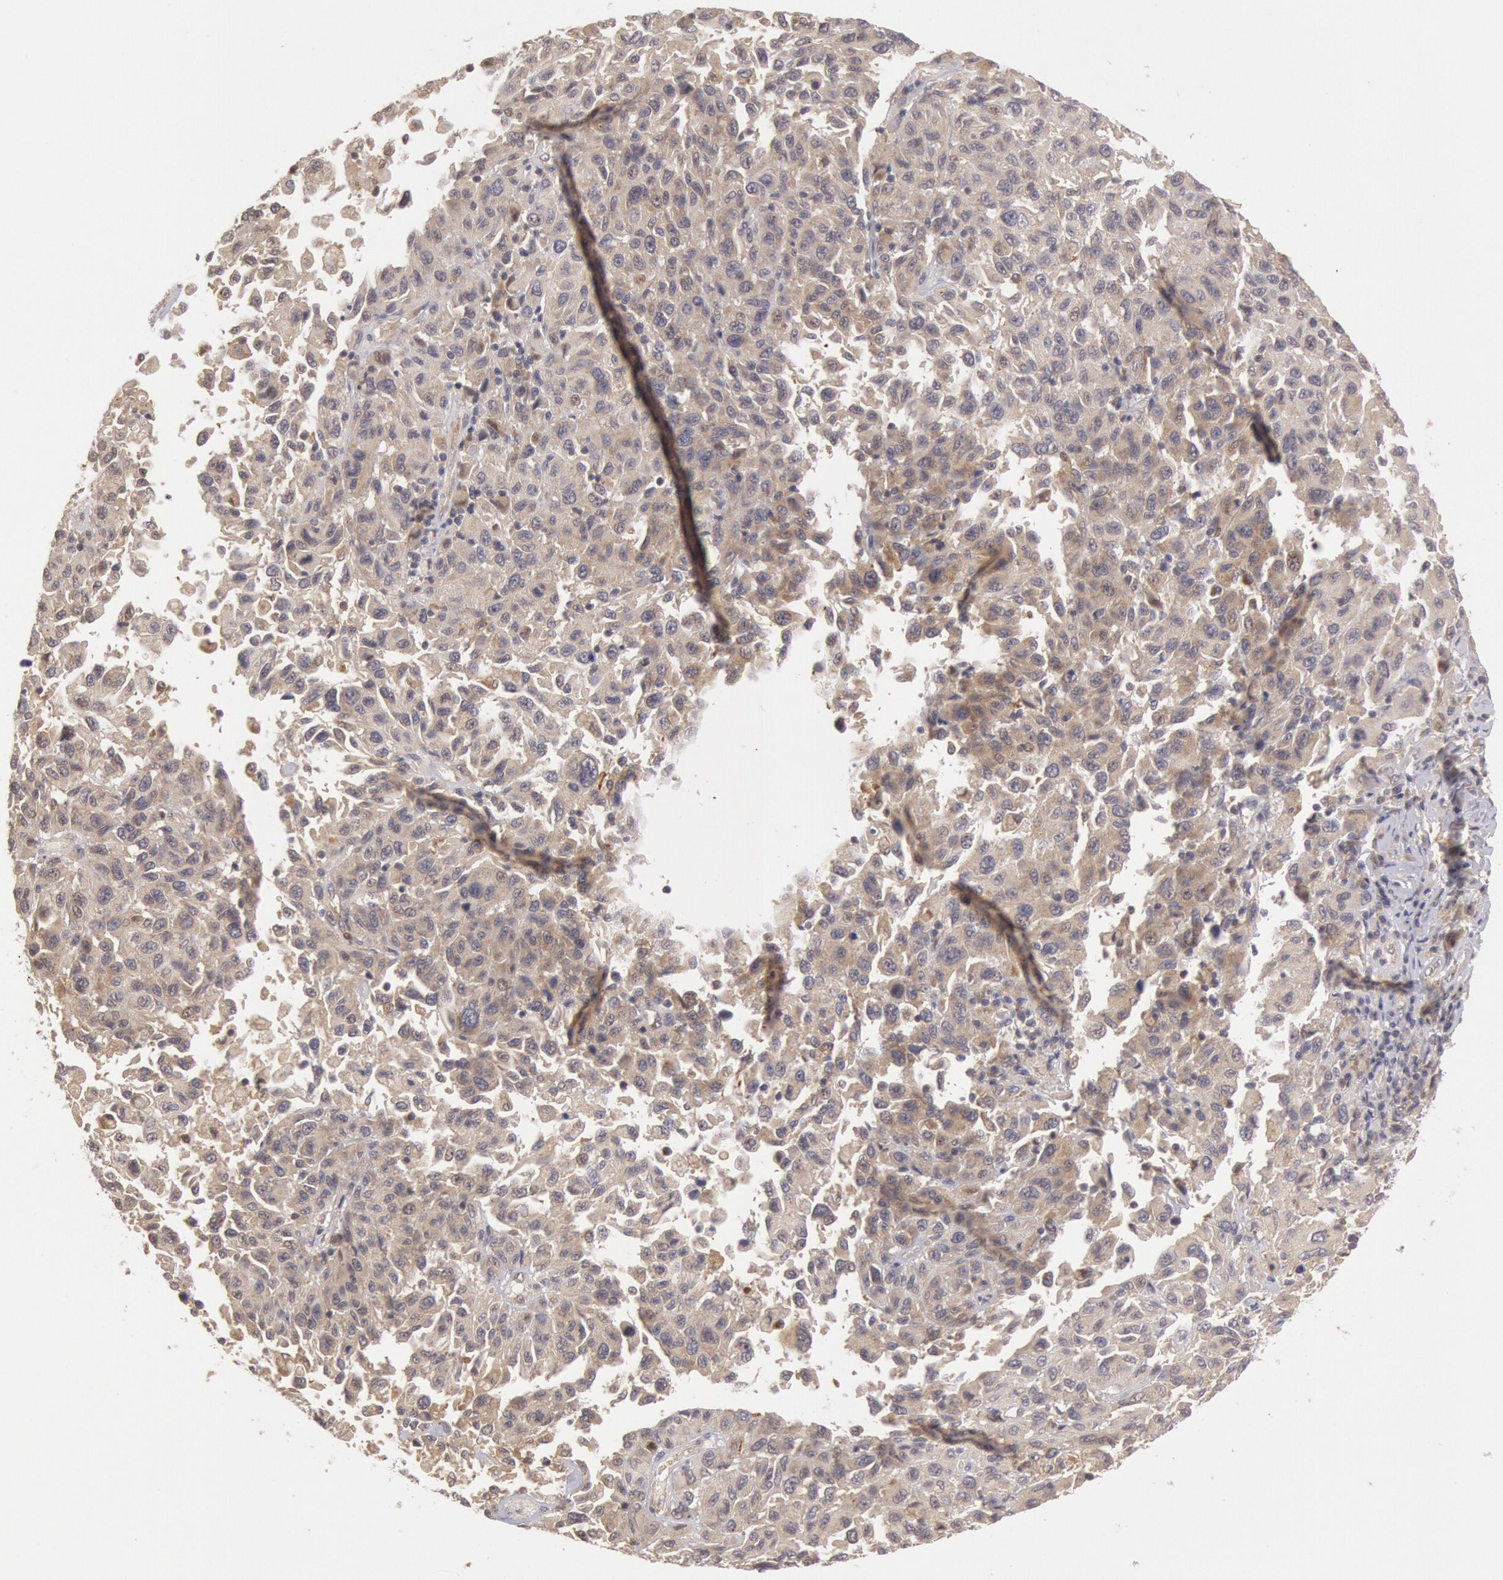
{"staining": {"intensity": "moderate", "quantity": ">75%", "location": "cytoplasmic/membranous"}, "tissue": "melanoma", "cell_type": "Tumor cells", "image_type": "cancer", "snomed": [{"axis": "morphology", "description": "Malignant melanoma, NOS"}, {"axis": "topography", "description": "Skin"}], "caption": "Immunohistochemistry image of neoplastic tissue: human melanoma stained using IHC demonstrates medium levels of moderate protein expression localized specifically in the cytoplasmic/membranous of tumor cells, appearing as a cytoplasmic/membranous brown color.", "gene": "PLA2G6", "patient": {"sex": "female", "age": 77}}